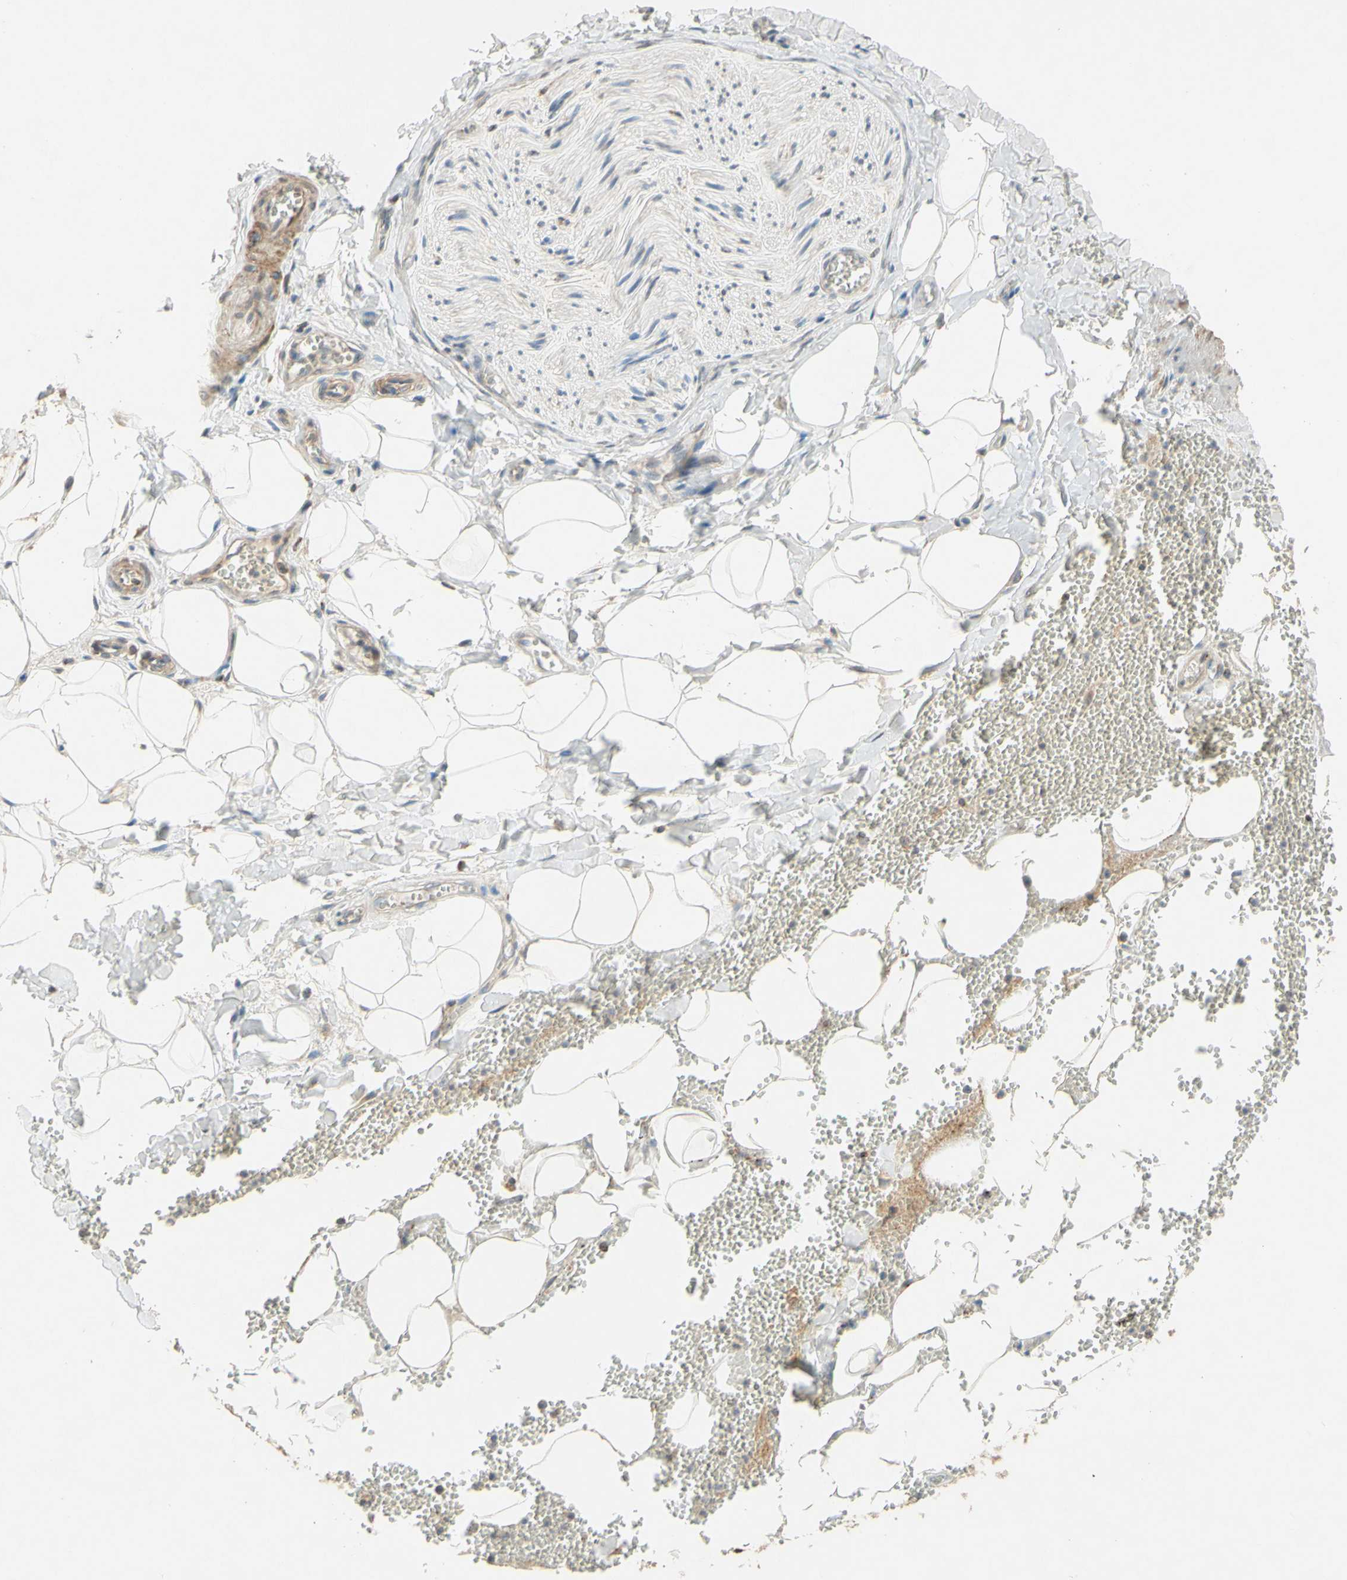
{"staining": {"intensity": "weak", "quantity": ">75%", "location": "cytoplasmic/membranous"}, "tissue": "adipose tissue", "cell_type": "Adipocytes", "image_type": "normal", "snomed": [{"axis": "morphology", "description": "Normal tissue, NOS"}, {"axis": "topography", "description": "Adipose tissue"}, {"axis": "topography", "description": "Peripheral nerve tissue"}], "caption": "Immunohistochemical staining of normal human adipose tissue reveals >75% levels of weak cytoplasmic/membranous protein expression in approximately >75% of adipocytes.", "gene": "PTPRU", "patient": {"sex": "male", "age": 52}}